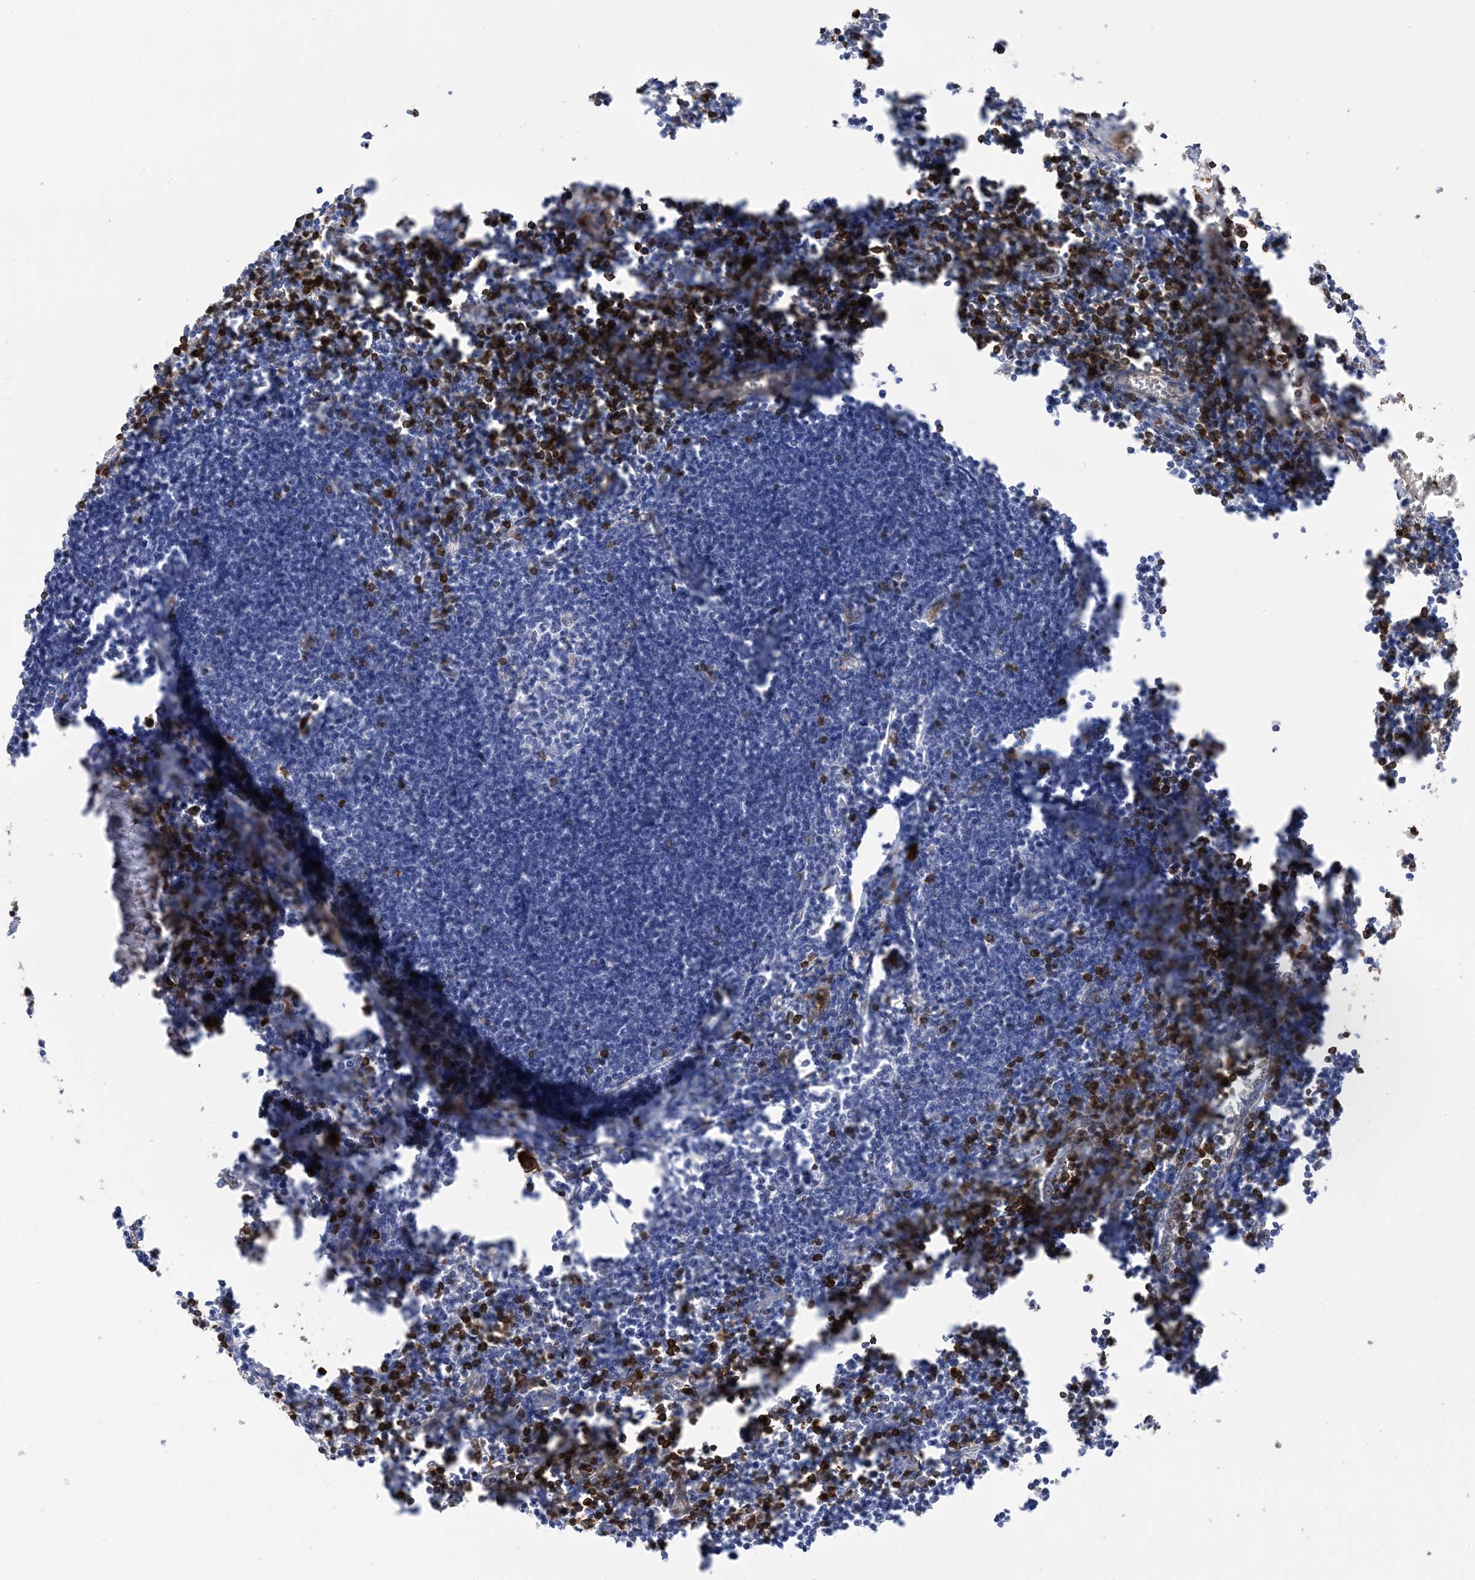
{"staining": {"intensity": "negative", "quantity": "none", "location": "none"}, "tissue": "lymph node", "cell_type": "Germinal center cells", "image_type": "normal", "snomed": [{"axis": "morphology", "description": "Normal tissue, NOS"}, {"axis": "morphology", "description": "Malignant melanoma, Metastatic site"}, {"axis": "topography", "description": "Lymph node"}], "caption": "Germinal center cells show no significant expression in normal lymph node. (DAB (3,3'-diaminobenzidine) immunohistochemistry (IHC), high magnification).", "gene": "ANXA1", "patient": {"sex": "male", "age": 41}}